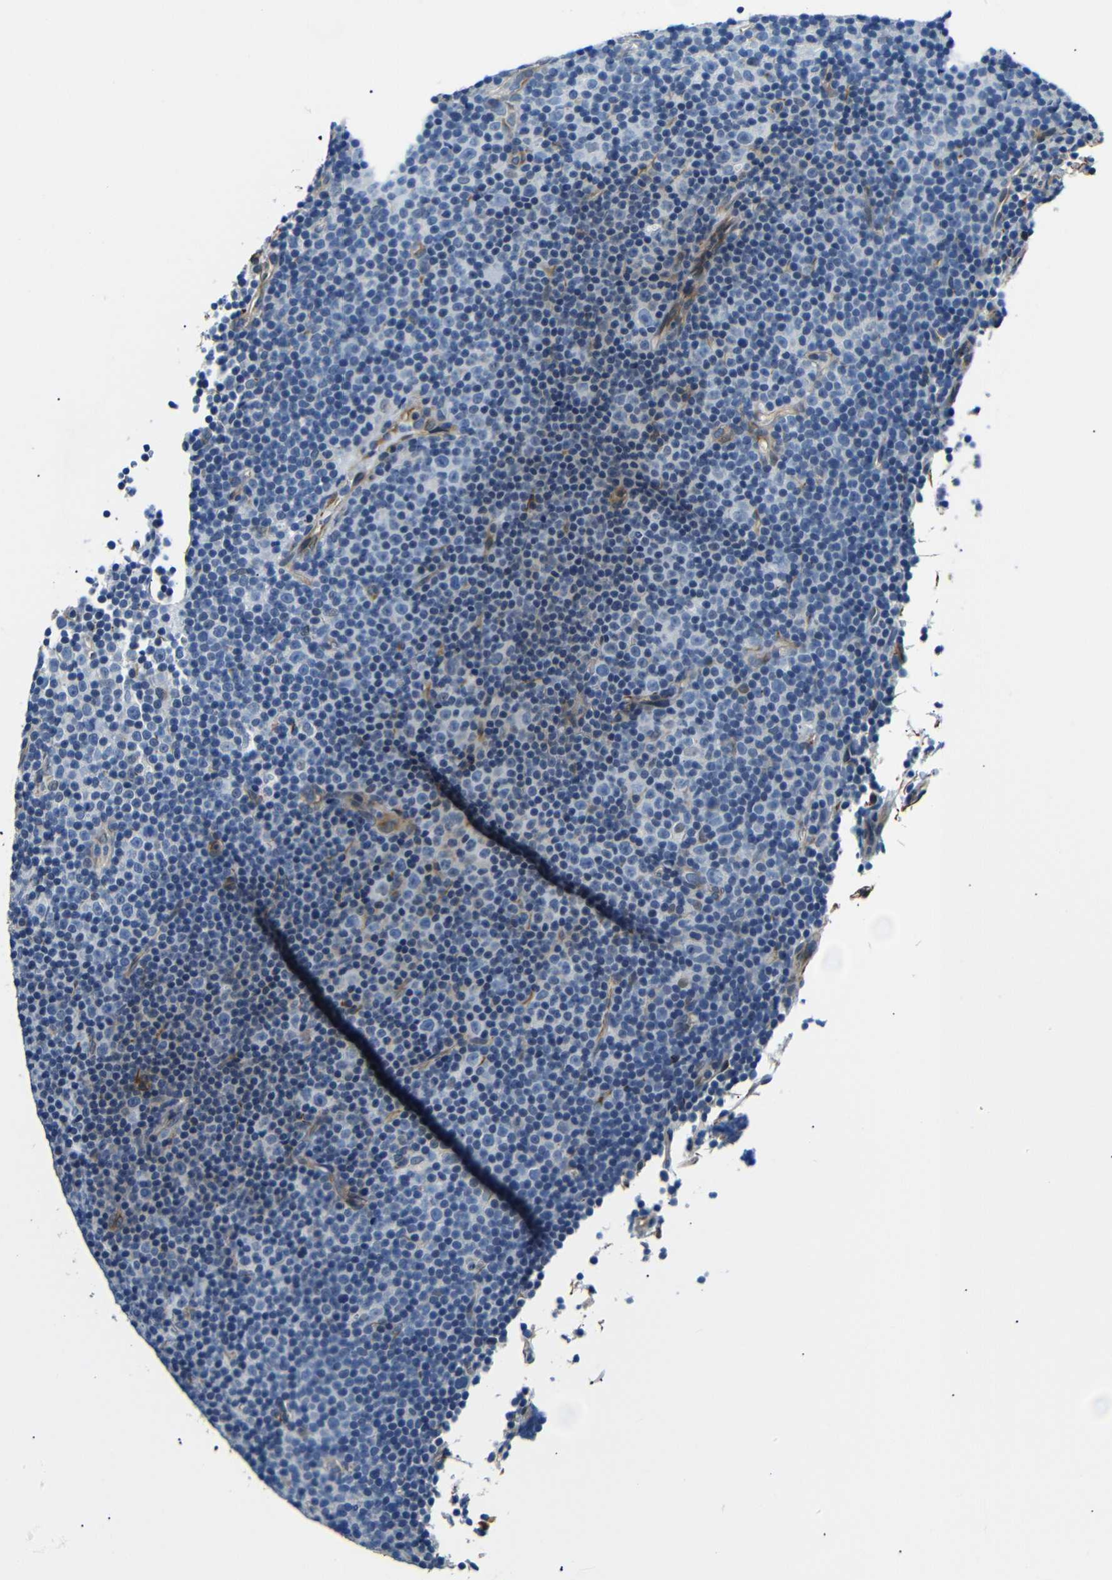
{"staining": {"intensity": "negative", "quantity": "none", "location": "none"}, "tissue": "lymphoma", "cell_type": "Tumor cells", "image_type": "cancer", "snomed": [{"axis": "morphology", "description": "Malignant lymphoma, non-Hodgkin's type, Low grade"}, {"axis": "topography", "description": "Lymph node"}], "caption": "A photomicrograph of human lymphoma is negative for staining in tumor cells.", "gene": "TAFA1", "patient": {"sex": "female", "age": 67}}